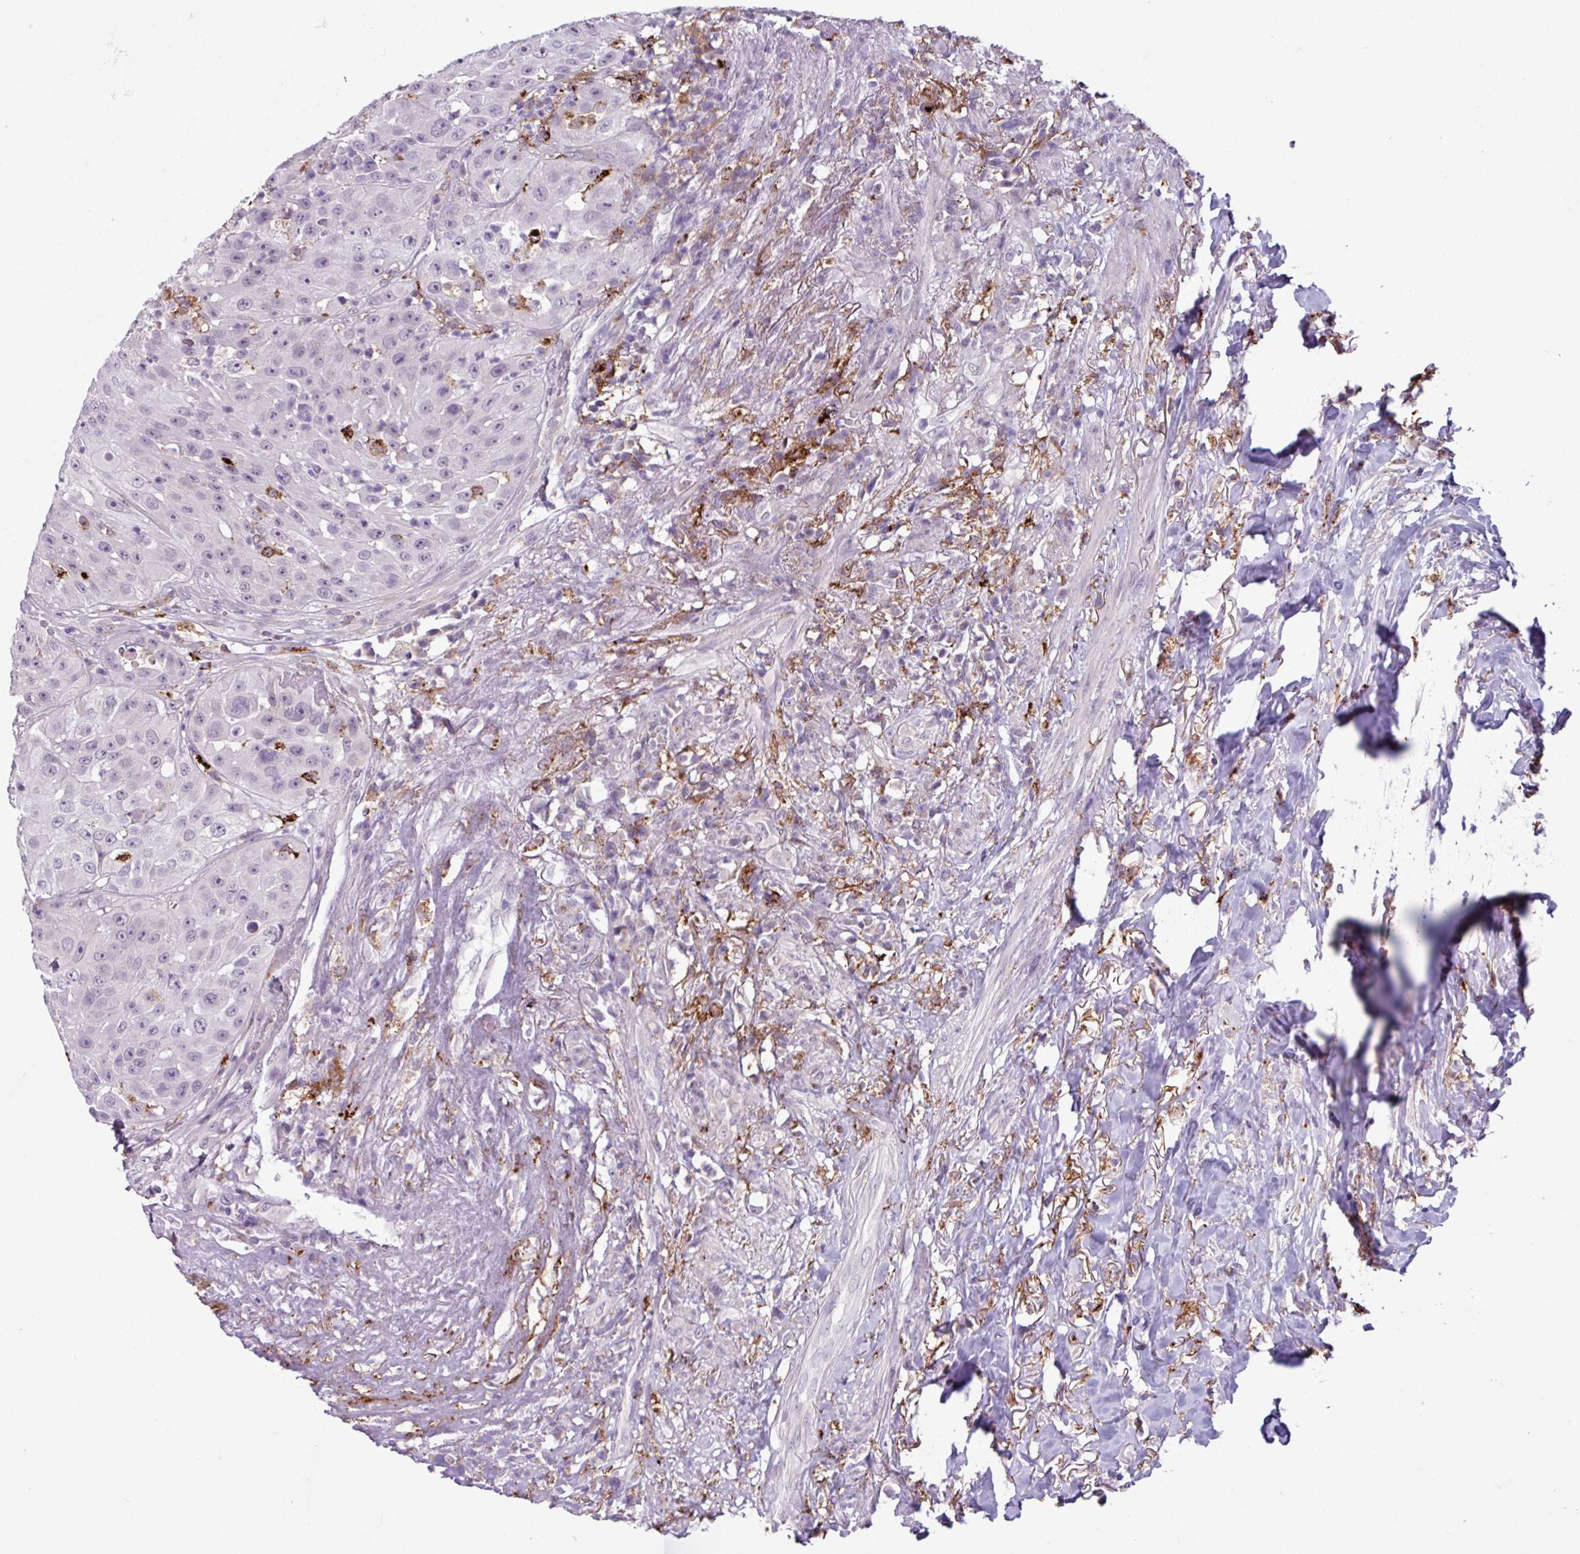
{"staining": {"intensity": "negative", "quantity": "none", "location": "none"}, "tissue": "head and neck cancer", "cell_type": "Tumor cells", "image_type": "cancer", "snomed": [{"axis": "morphology", "description": "Squamous cell carcinoma, NOS"}, {"axis": "topography", "description": "Head-Neck"}], "caption": "DAB immunohistochemical staining of squamous cell carcinoma (head and neck) shows no significant positivity in tumor cells.", "gene": "C9orf24", "patient": {"sex": "male", "age": 83}}